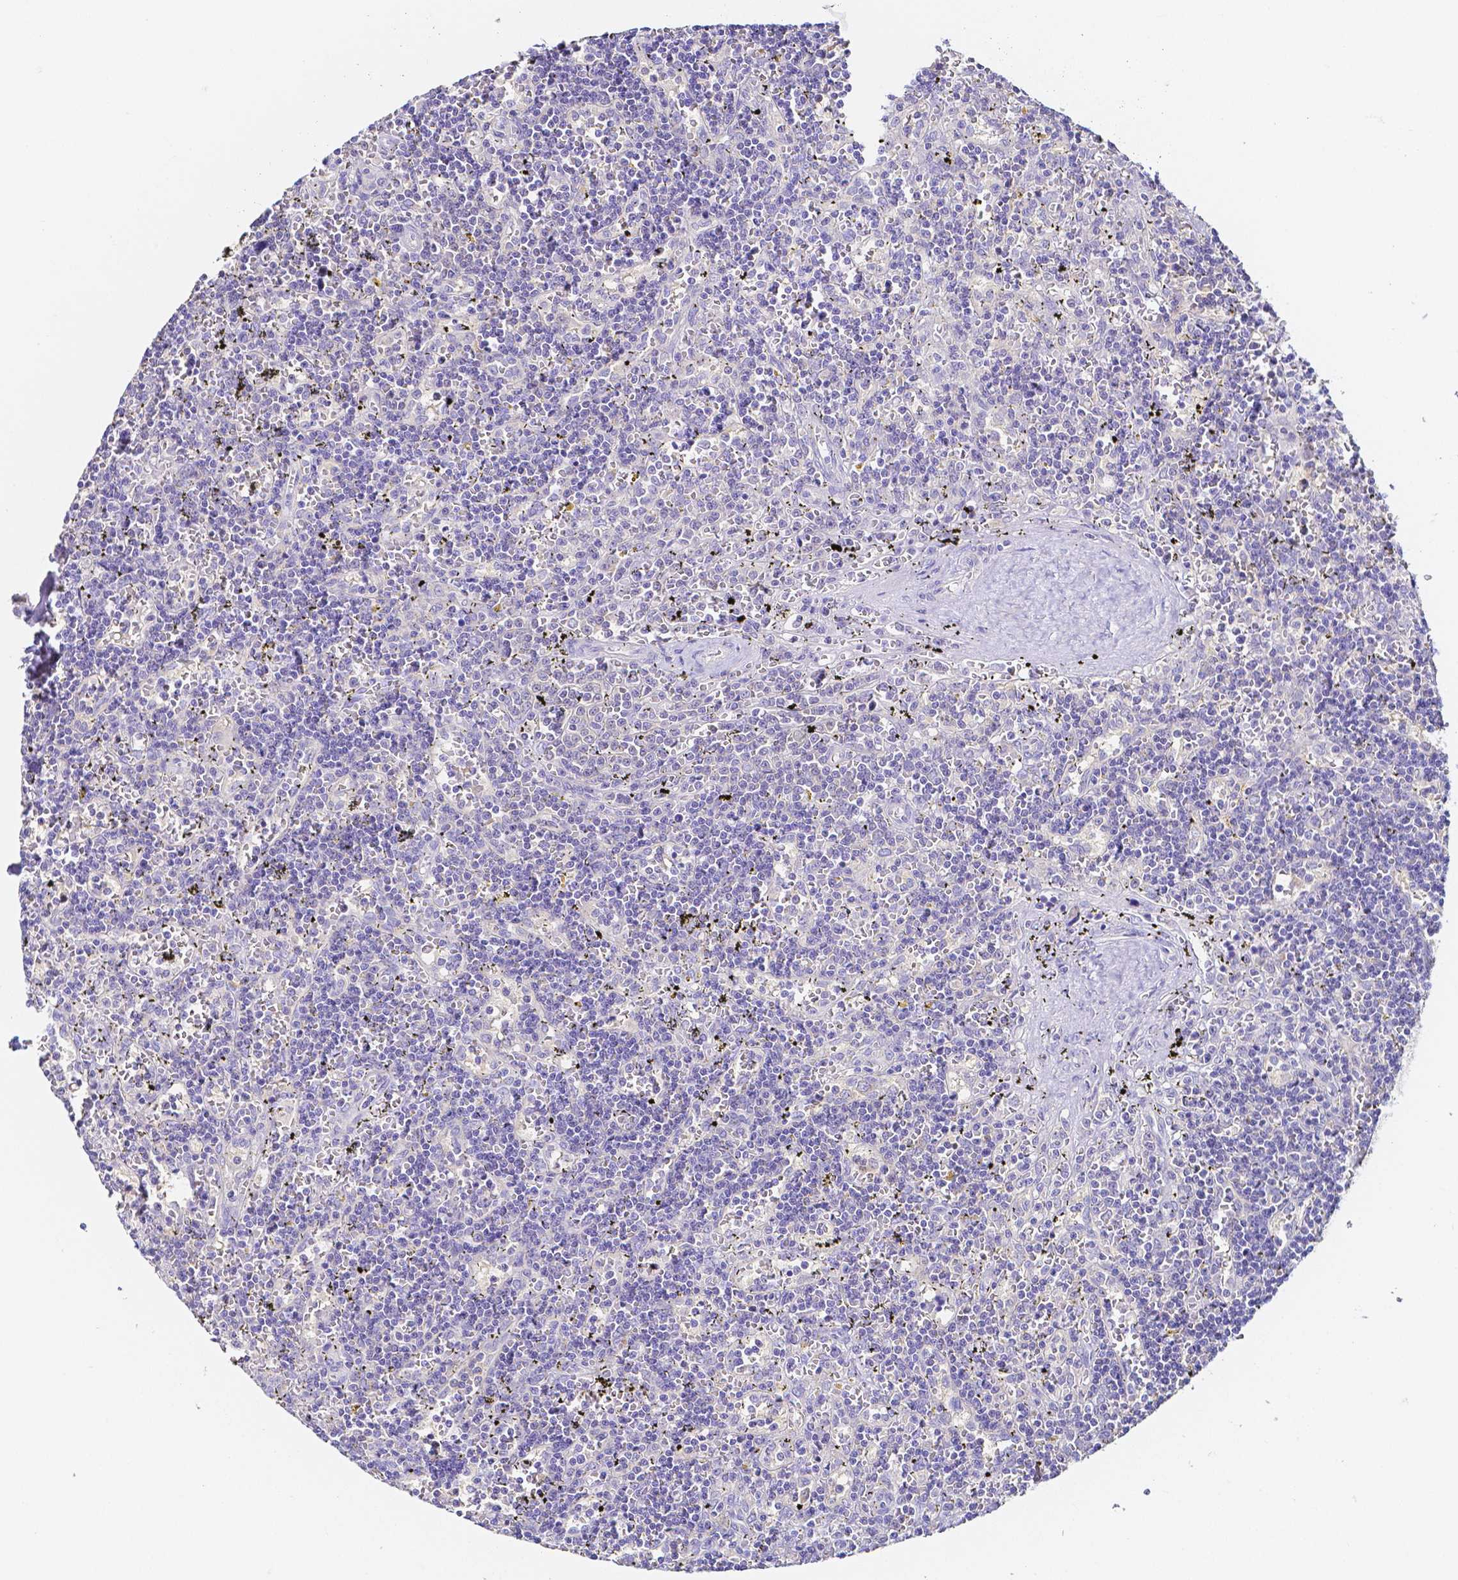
{"staining": {"intensity": "negative", "quantity": "none", "location": "none"}, "tissue": "lymphoma", "cell_type": "Tumor cells", "image_type": "cancer", "snomed": [{"axis": "morphology", "description": "Malignant lymphoma, non-Hodgkin's type, Low grade"}, {"axis": "topography", "description": "Spleen"}], "caption": "Photomicrograph shows no significant protein expression in tumor cells of lymphoma.", "gene": "PKP3", "patient": {"sex": "male", "age": 60}}